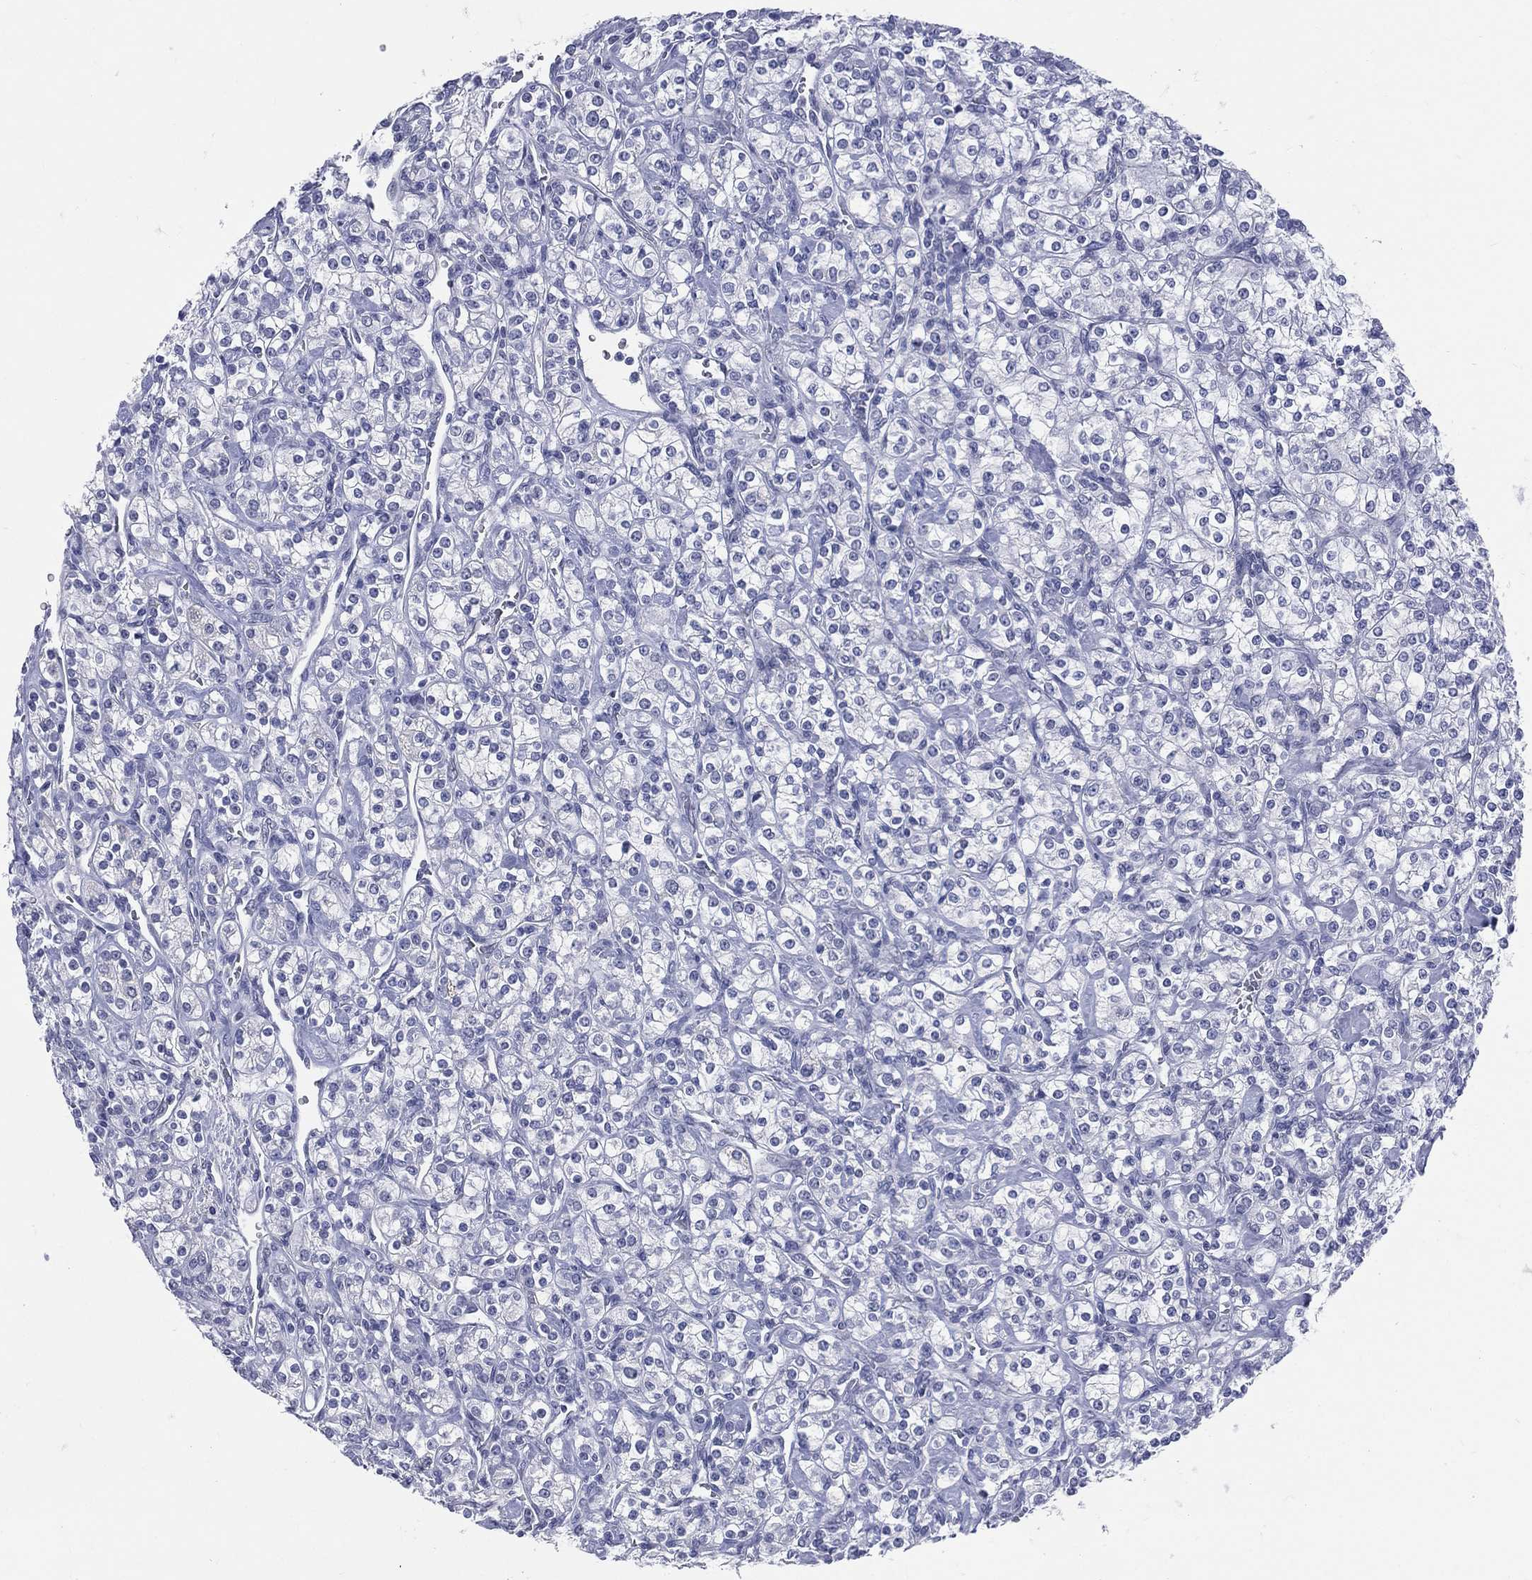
{"staining": {"intensity": "negative", "quantity": "none", "location": "none"}, "tissue": "renal cancer", "cell_type": "Tumor cells", "image_type": "cancer", "snomed": [{"axis": "morphology", "description": "Adenocarcinoma, NOS"}, {"axis": "topography", "description": "Kidney"}], "caption": "Protein analysis of adenocarcinoma (renal) reveals no significant positivity in tumor cells.", "gene": "MLLT10", "patient": {"sex": "male", "age": 77}}